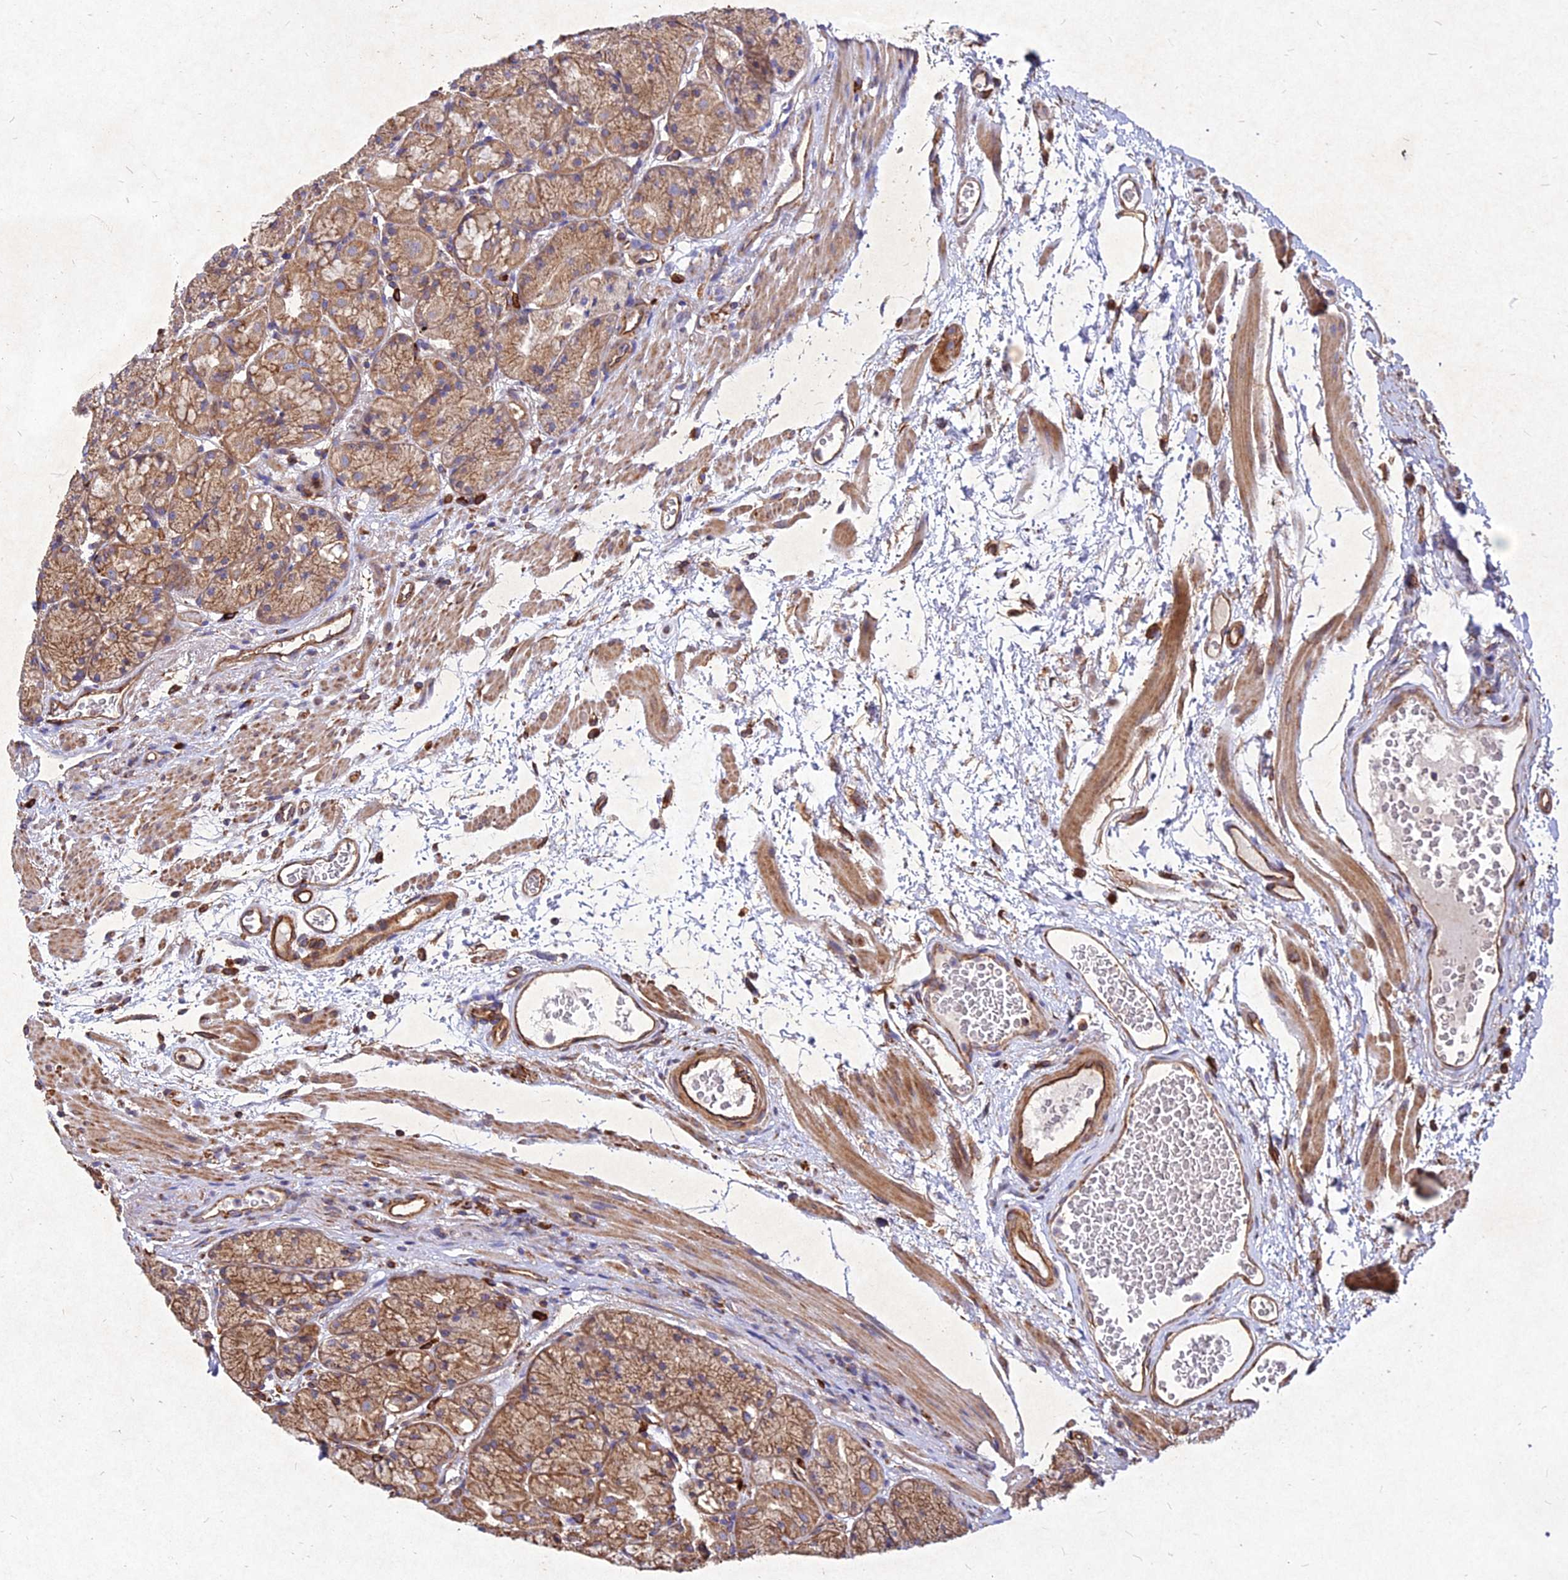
{"staining": {"intensity": "moderate", "quantity": ">75%", "location": "cytoplasmic/membranous"}, "tissue": "stomach", "cell_type": "Glandular cells", "image_type": "normal", "snomed": [{"axis": "morphology", "description": "Normal tissue, NOS"}, {"axis": "topography", "description": "Stomach"}], "caption": "Protein analysis of unremarkable stomach shows moderate cytoplasmic/membranous expression in about >75% of glandular cells.", "gene": "SKA1", "patient": {"sex": "male", "age": 63}}